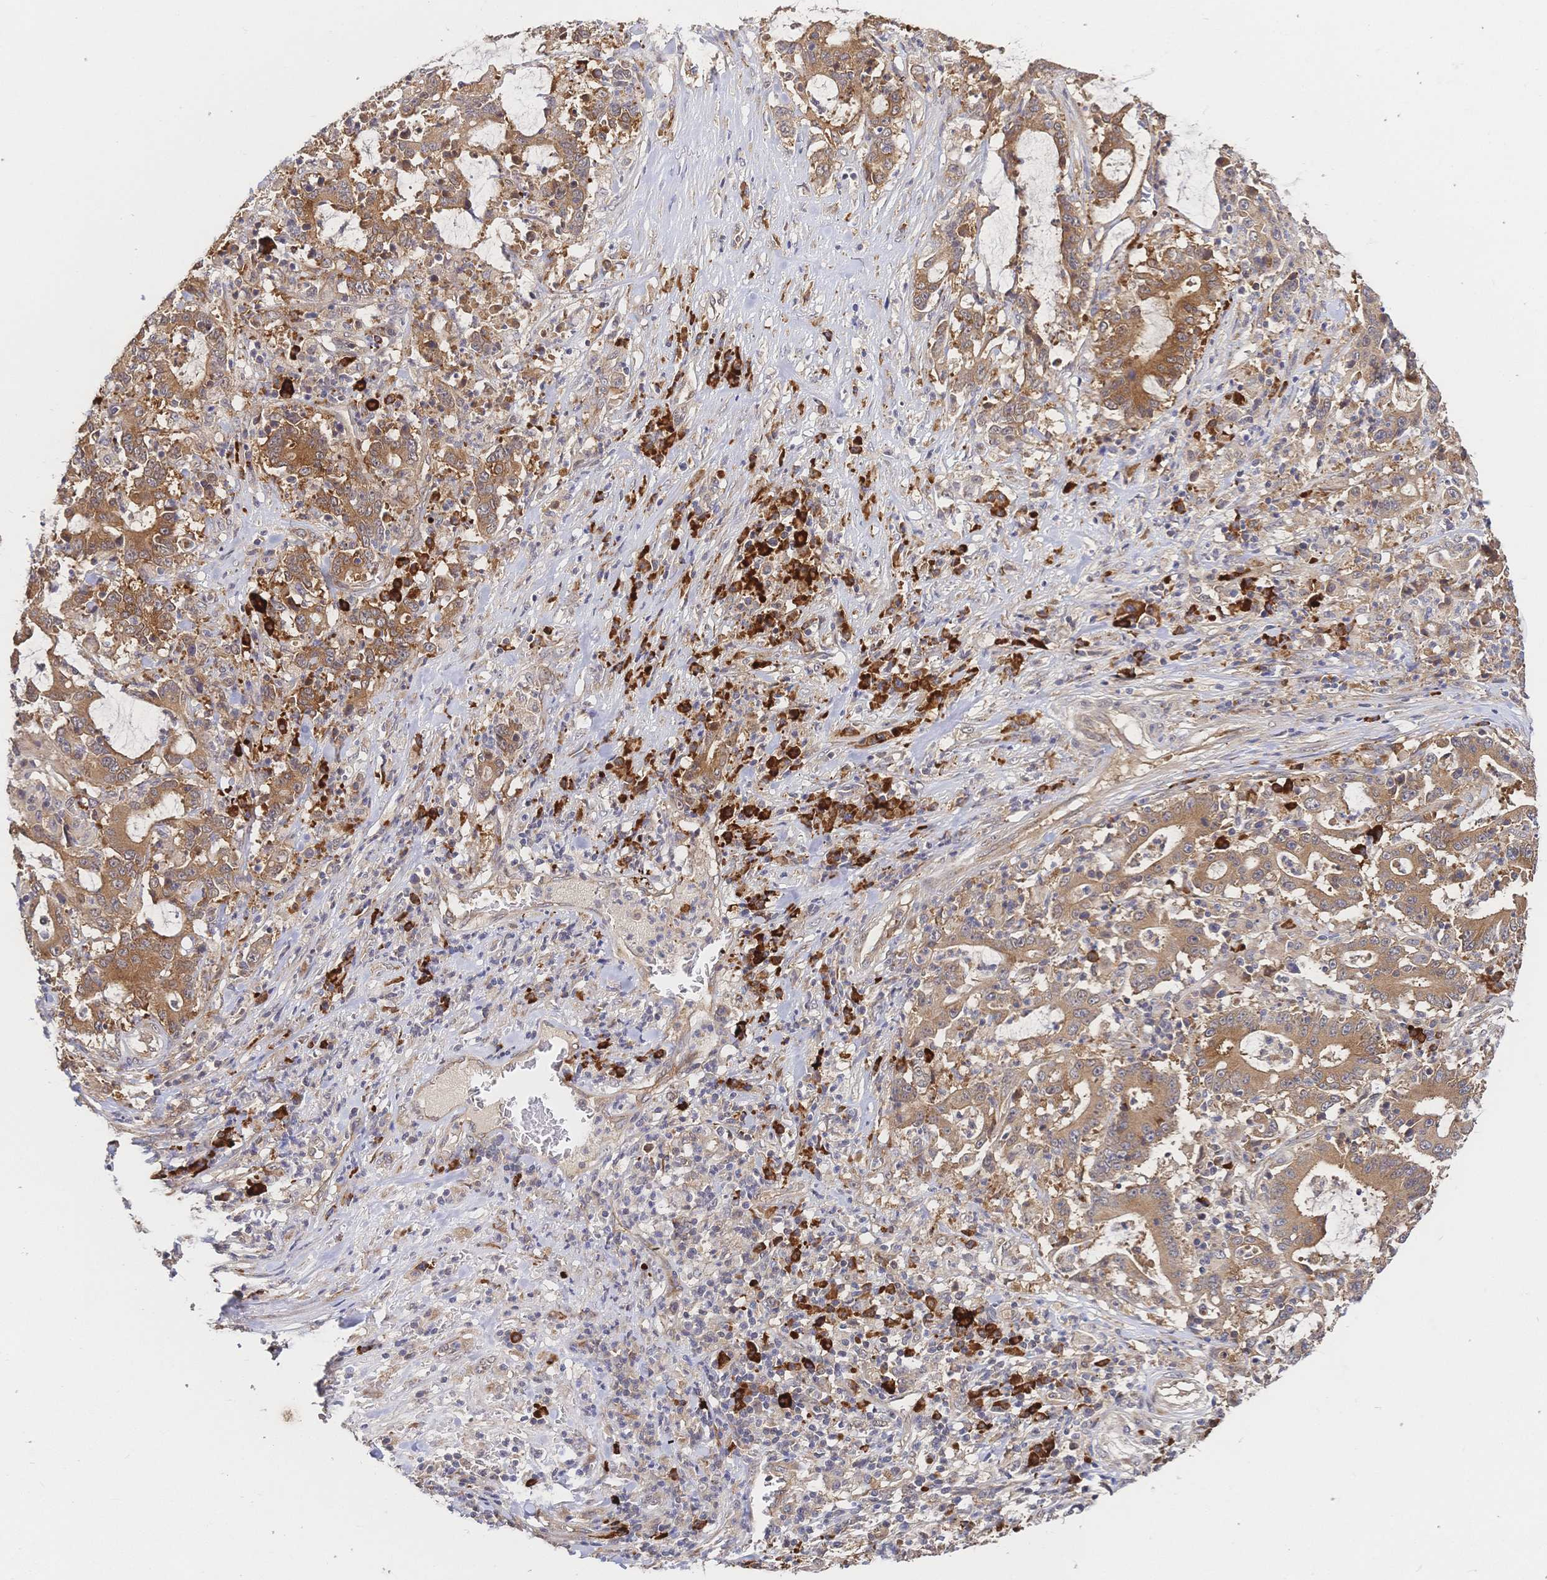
{"staining": {"intensity": "moderate", "quantity": ">75%", "location": "cytoplasmic/membranous"}, "tissue": "stomach cancer", "cell_type": "Tumor cells", "image_type": "cancer", "snomed": [{"axis": "morphology", "description": "Adenocarcinoma, NOS"}, {"axis": "topography", "description": "Stomach, upper"}], "caption": "Stomach cancer (adenocarcinoma) was stained to show a protein in brown. There is medium levels of moderate cytoplasmic/membranous positivity in about >75% of tumor cells.", "gene": "LMO4", "patient": {"sex": "male", "age": 68}}